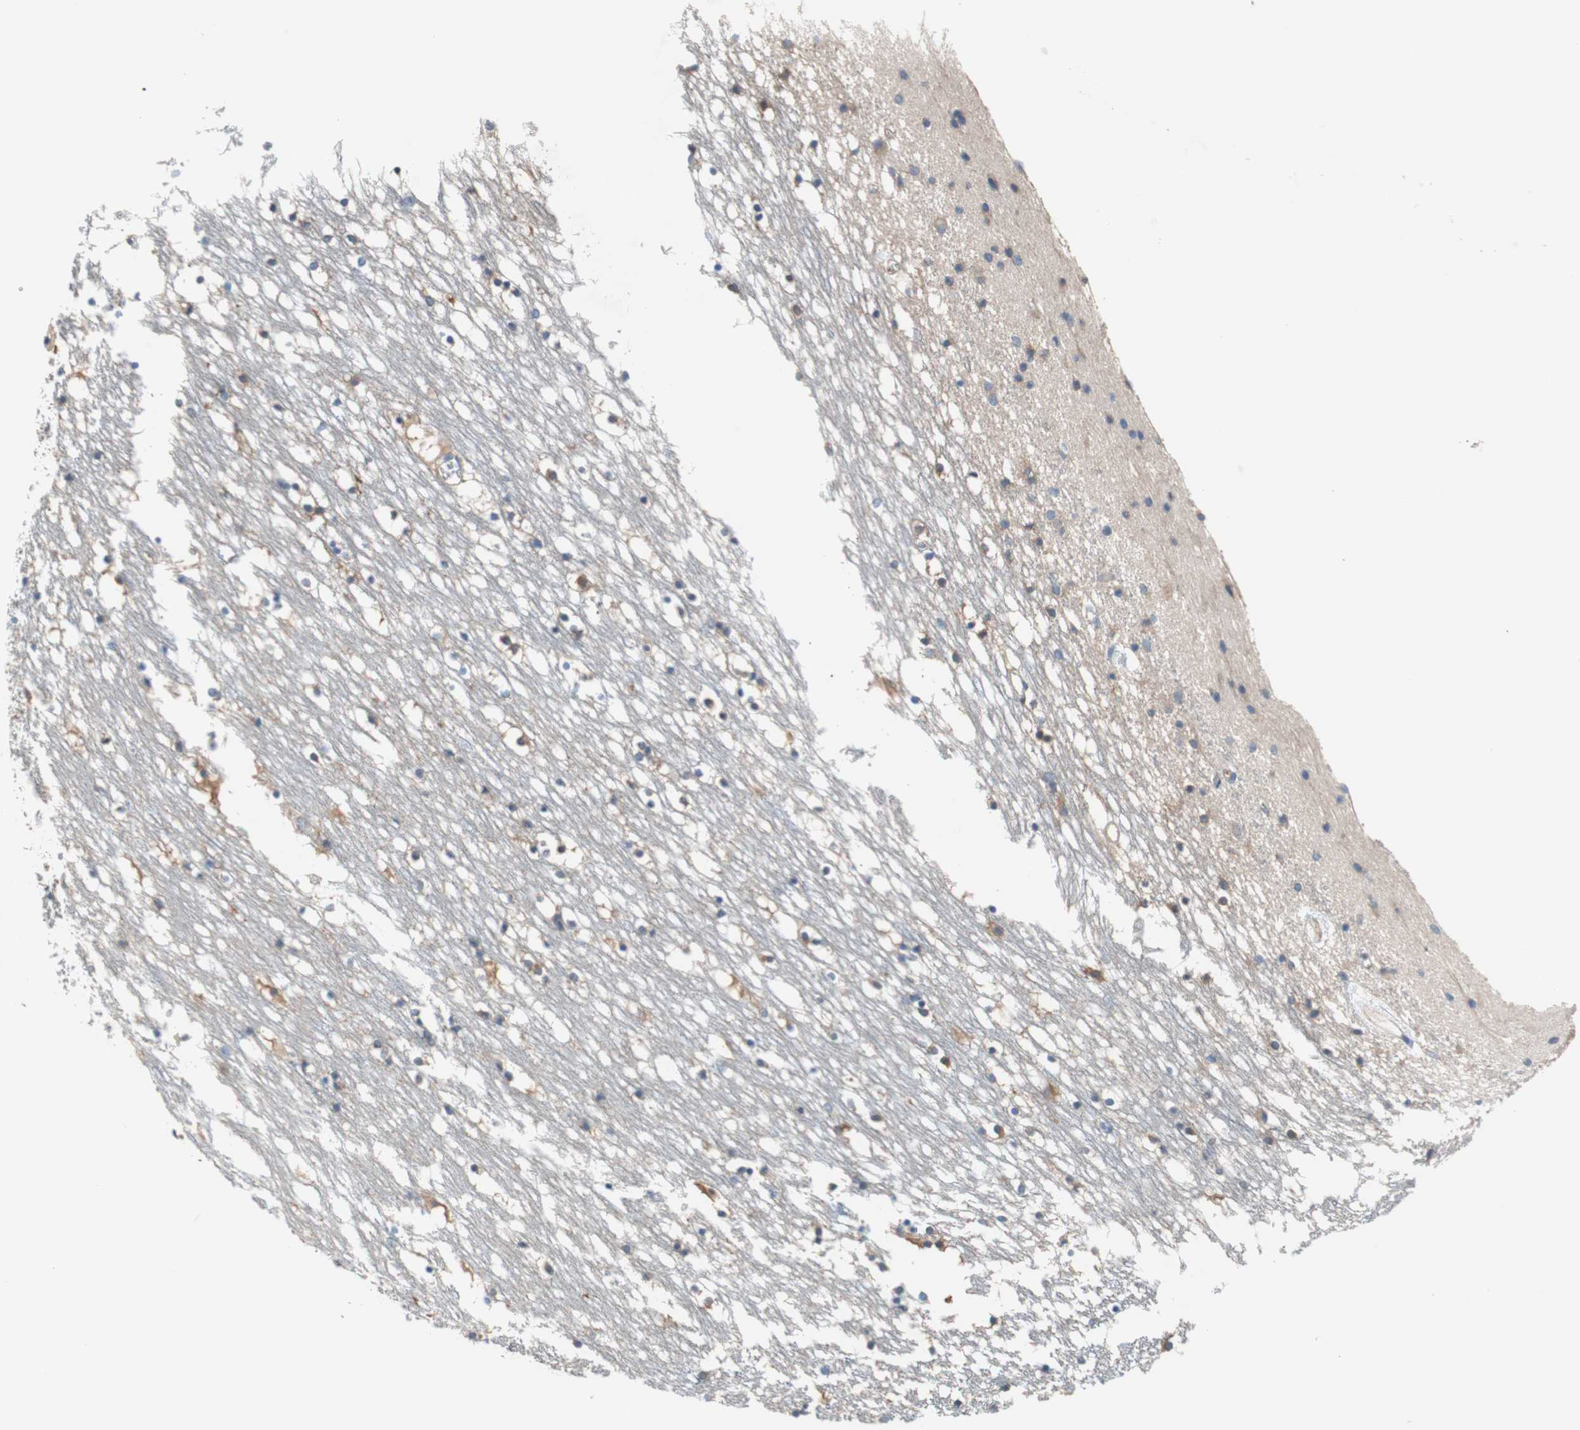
{"staining": {"intensity": "strong", "quantity": "<25%", "location": "cytoplasmic/membranous"}, "tissue": "caudate", "cell_type": "Glial cells", "image_type": "normal", "snomed": [{"axis": "morphology", "description": "Normal tissue, NOS"}, {"axis": "topography", "description": "Lateral ventricle wall"}], "caption": "Immunohistochemistry (IHC) of unremarkable caudate demonstrates medium levels of strong cytoplasmic/membranous positivity in approximately <25% of glial cells.", "gene": "GLUL", "patient": {"sex": "male", "age": 45}}